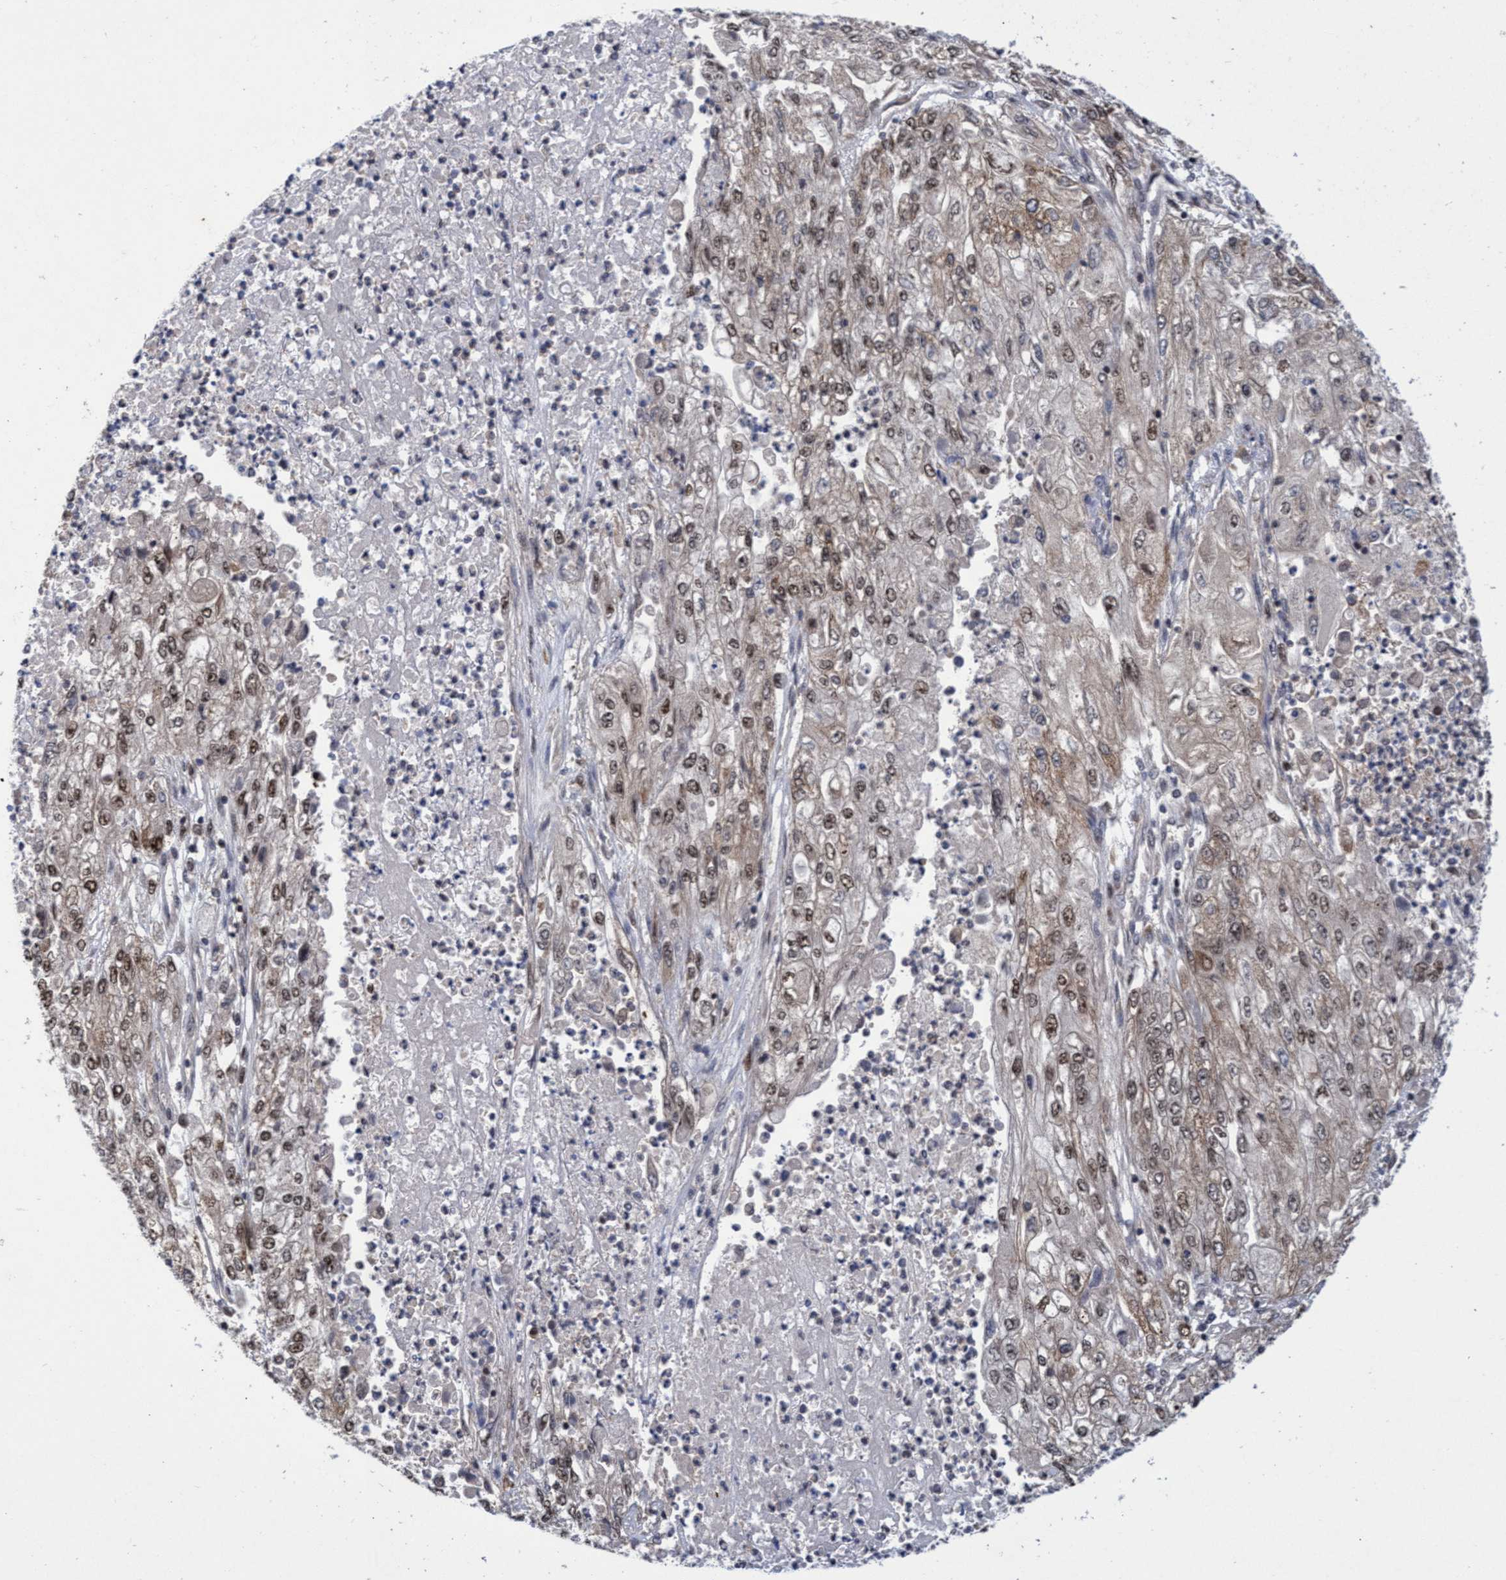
{"staining": {"intensity": "weak", "quantity": ">75%", "location": "cytoplasmic/membranous,nuclear"}, "tissue": "endometrial cancer", "cell_type": "Tumor cells", "image_type": "cancer", "snomed": [{"axis": "morphology", "description": "Adenocarcinoma, NOS"}, {"axis": "topography", "description": "Endometrium"}], "caption": "This image displays IHC staining of human endometrial cancer (adenocarcinoma), with low weak cytoplasmic/membranous and nuclear positivity in approximately >75% of tumor cells.", "gene": "GTF2F1", "patient": {"sex": "female", "age": 49}}